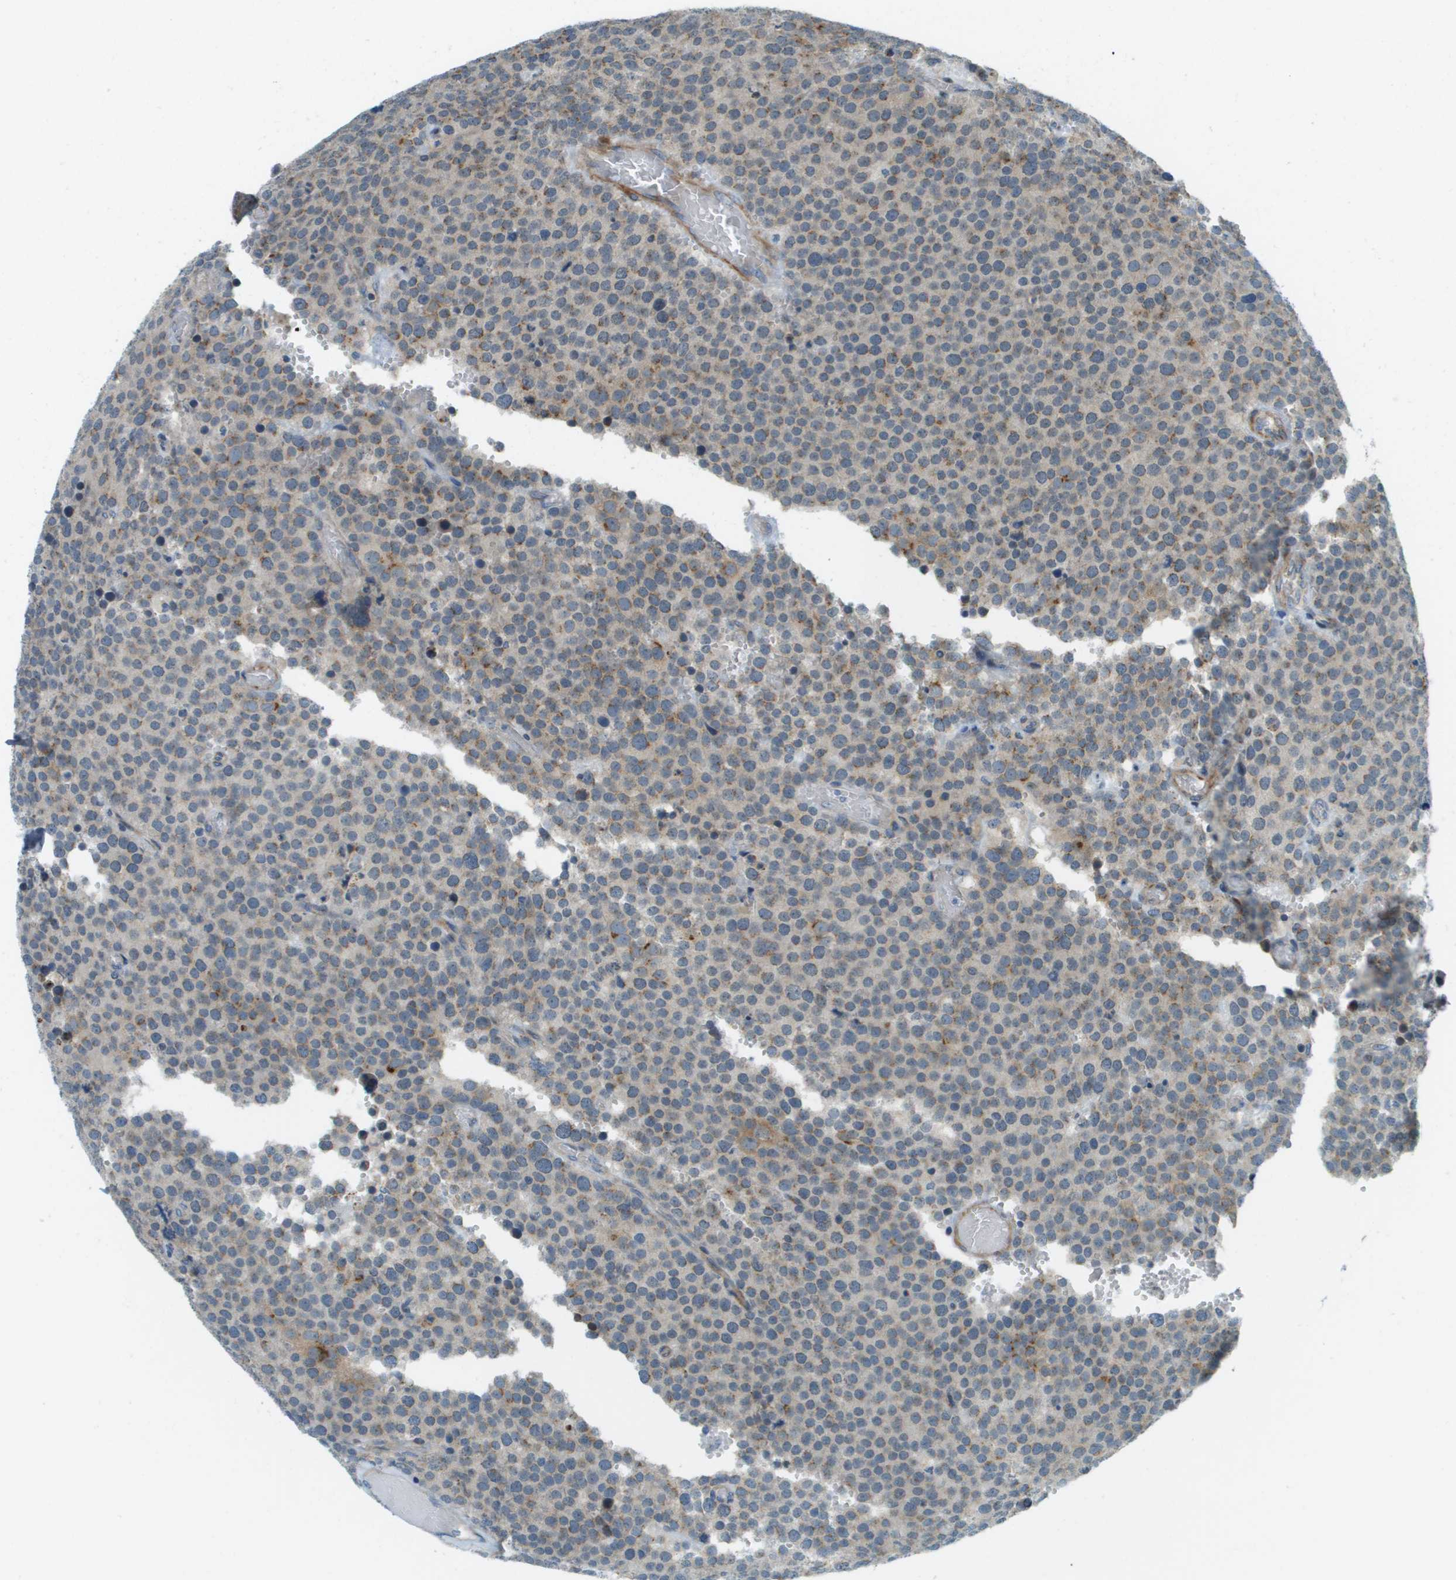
{"staining": {"intensity": "moderate", "quantity": "25%-75%", "location": "cytoplasmic/membranous"}, "tissue": "testis cancer", "cell_type": "Tumor cells", "image_type": "cancer", "snomed": [{"axis": "morphology", "description": "Normal tissue, NOS"}, {"axis": "morphology", "description": "Seminoma, NOS"}, {"axis": "topography", "description": "Testis"}], "caption": "The image displays immunohistochemical staining of testis cancer. There is moderate cytoplasmic/membranous staining is appreciated in approximately 25%-75% of tumor cells.", "gene": "ACBD3", "patient": {"sex": "male", "age": 71}}